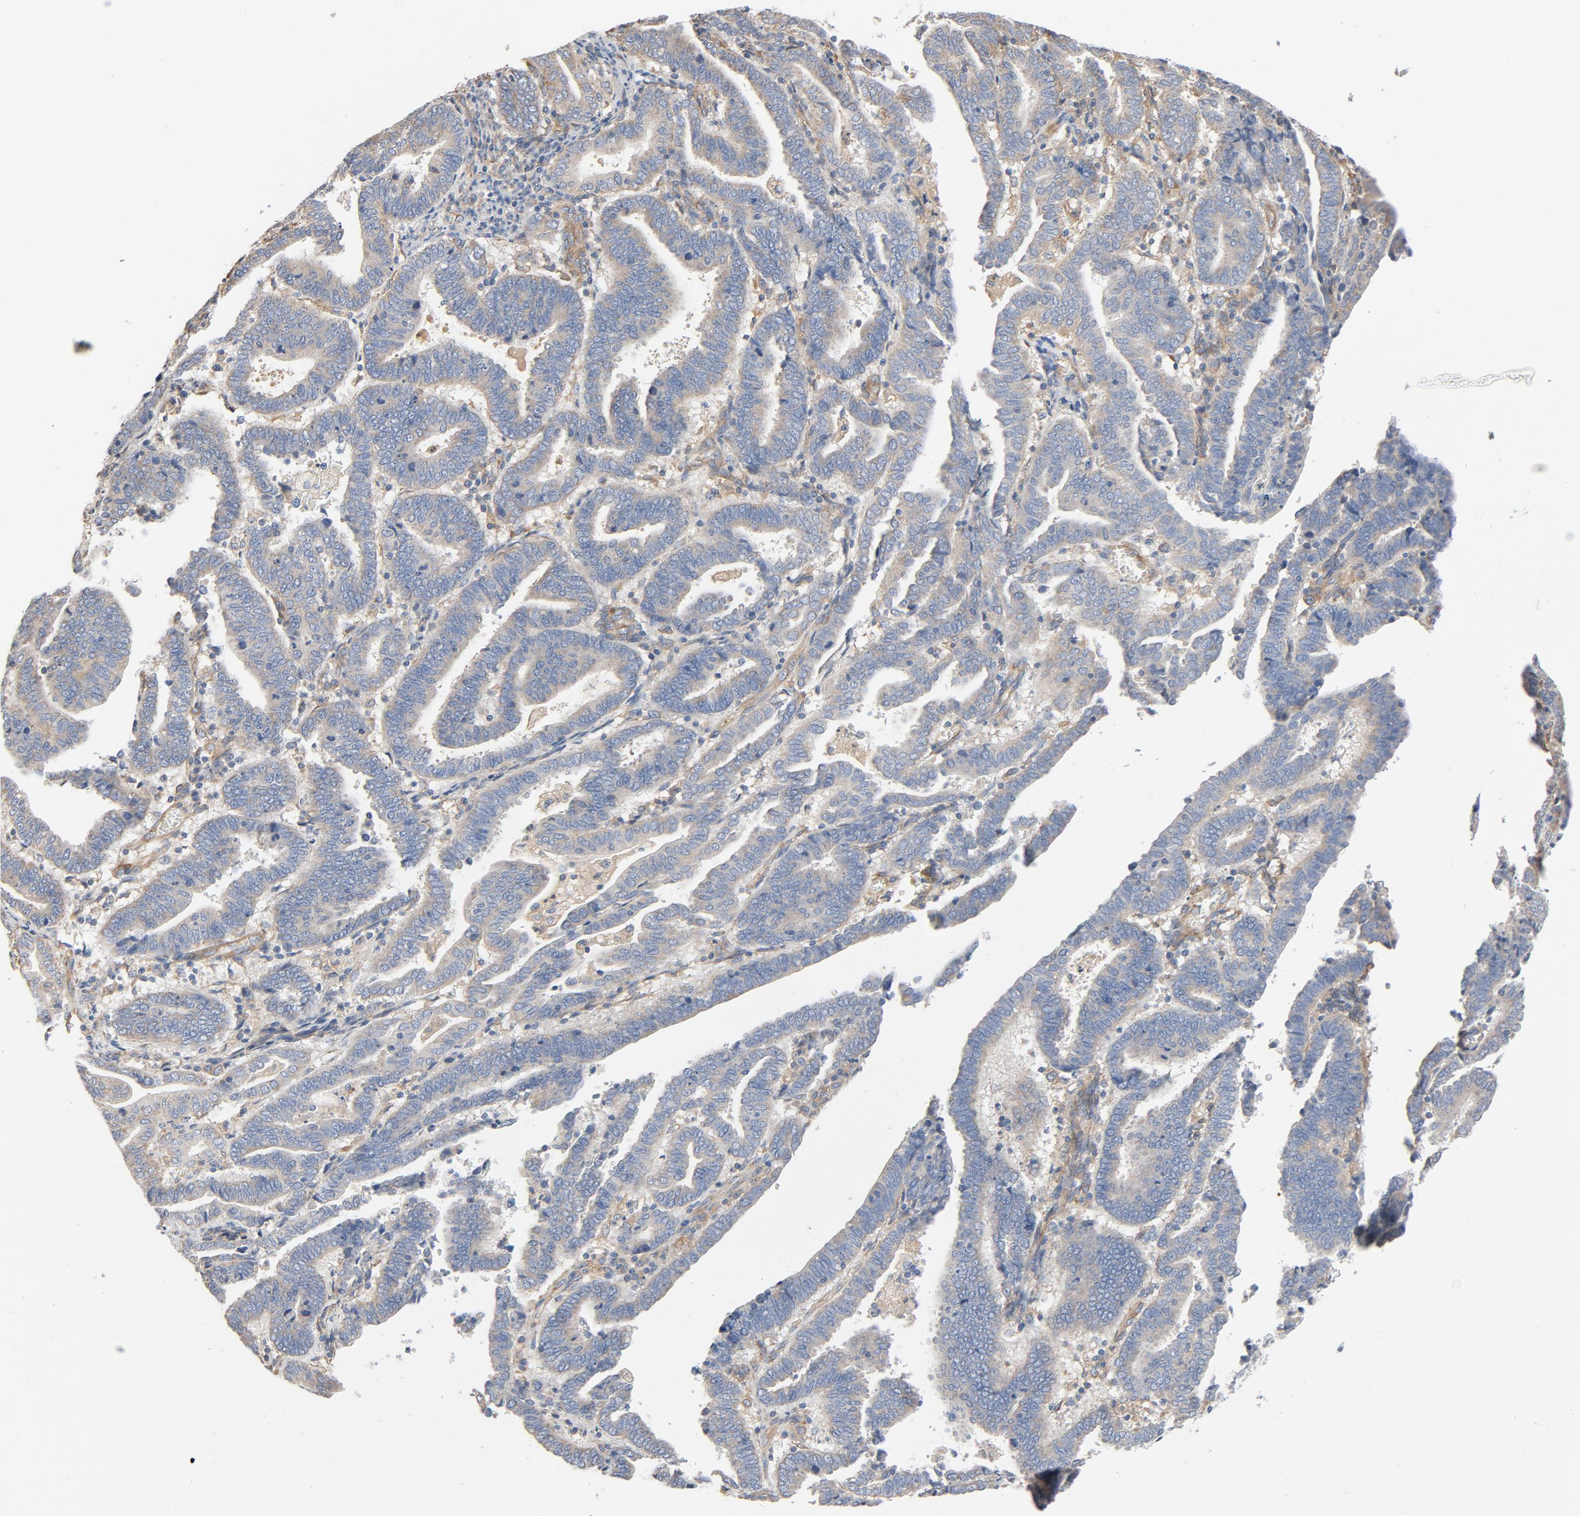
{"staining": {"intensity": "weak", "quantity": ">75%", "location": "cytoplasmic/membranous"}, "tissue": "endometrial cancer", "cell_type": "Tumor cells", "image_type": "cancer", "snomed": [{"axis": "morphology", "description": "Adenocarcinoma, NOS"}, {"axis": "topography", "description": "Uterus"}], "caption": "Brown immunohistochemical staining in human endometrial cancer demonstrates weak cytoplasmic/membranous staining in about >75% of tumor cells.", "gene": "ILK", "patient": {"sex": "female", "age": 83}}